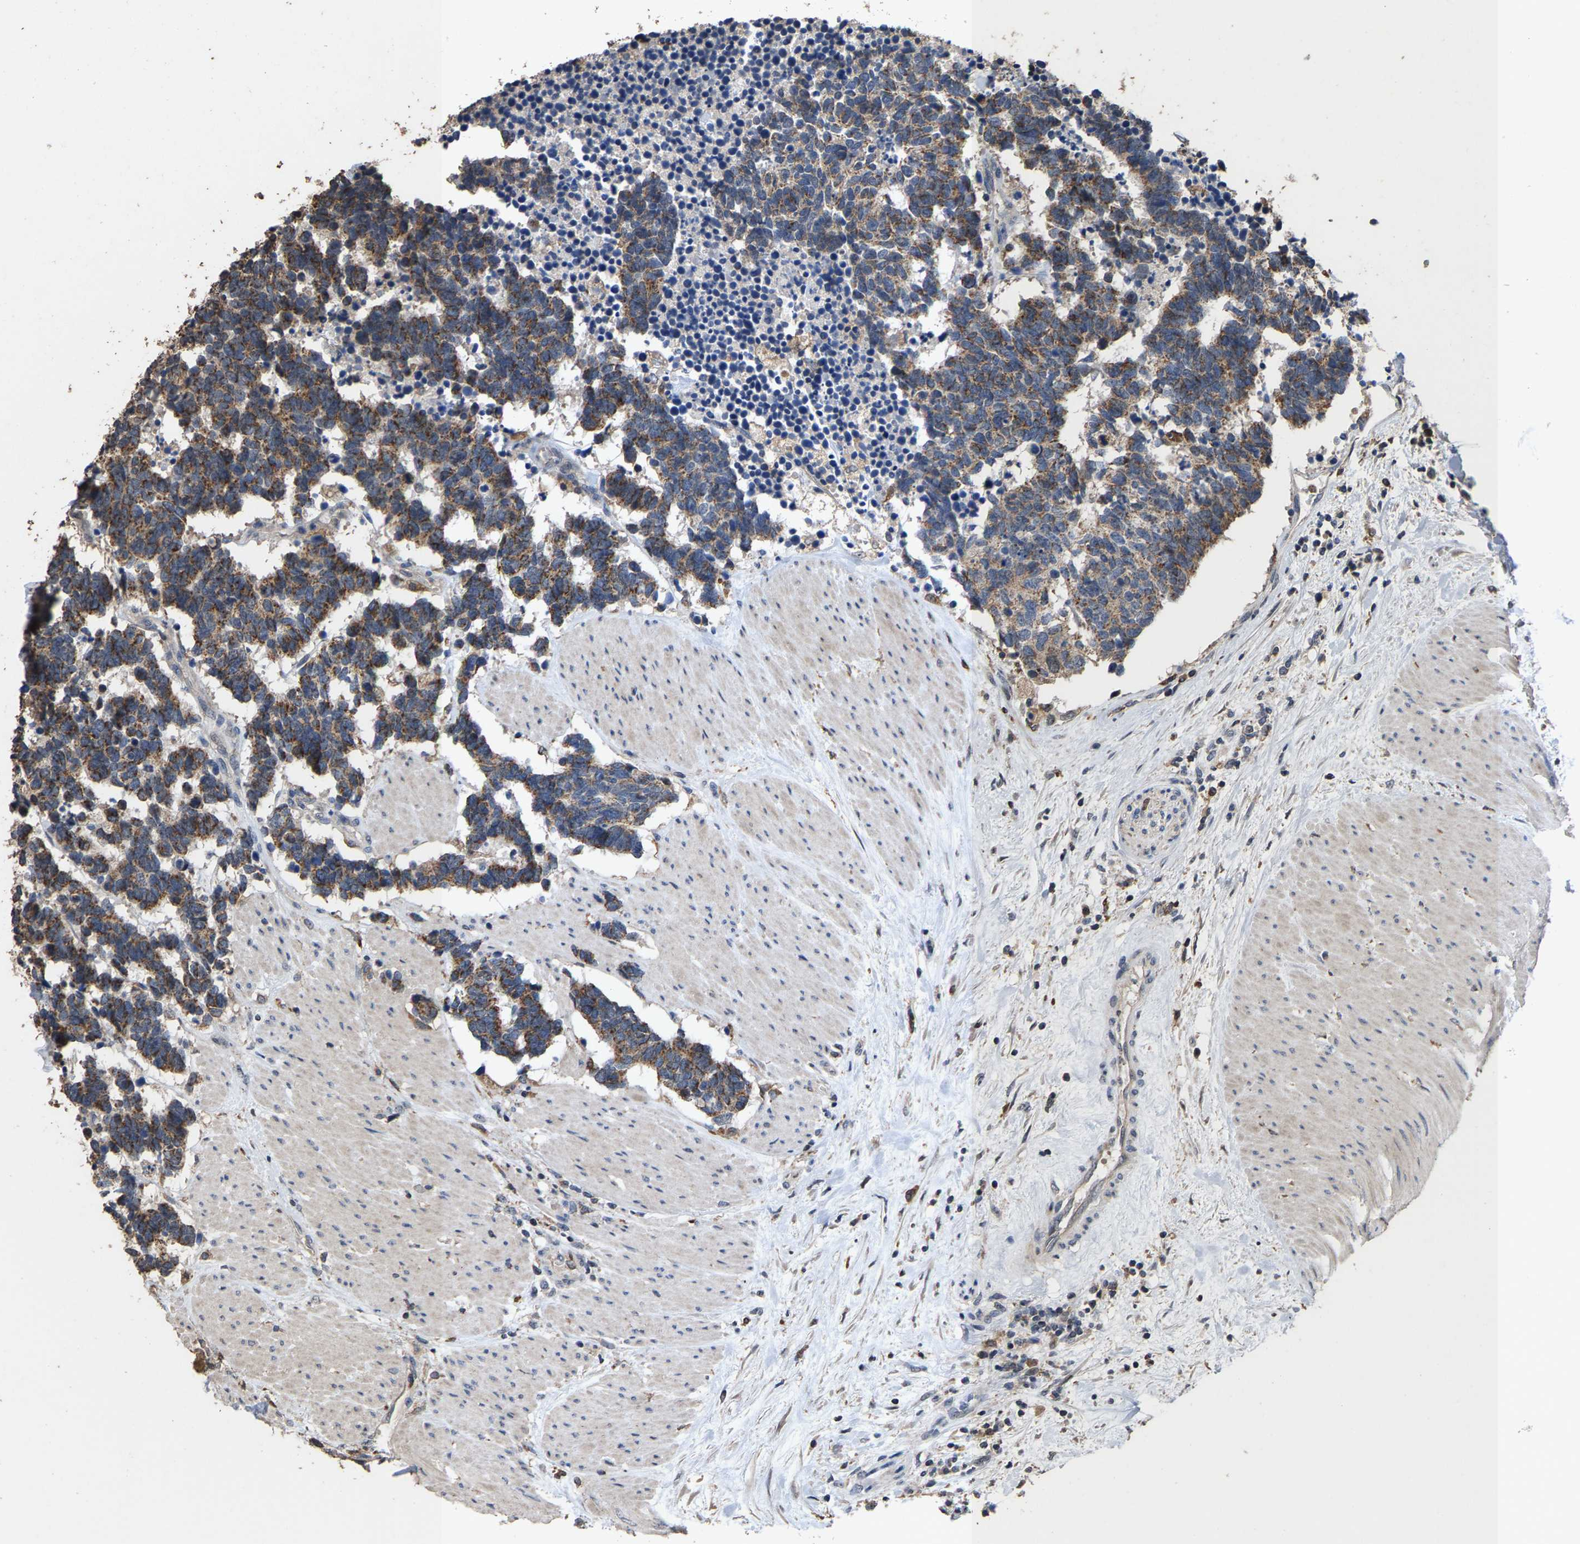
{"staining": {"intensity": "moderate", "quantity": ">75%", "location": "cytoplasmic/membranous"}, "tissue": "carcinoid", "cell_type": "Tumor cells", "image_type": "cancer", "snomed": [{"axis": "morphology", "description": "Carcinoma, NOS"}, {"axis": "morphology", "description": "Carcinoid, malignant, NOS"}, {"axis": "topography", "description": "Urinary bladder"}], "caption": "Approximately >75% of tumor cells in human carcinoma demonstrate moderate cytoplasmic/membranous protein positivity as visualized by brown immunohistochemical staining.", "gene": "TDRKH", "patient": {"sex": "male", "age": 57}}